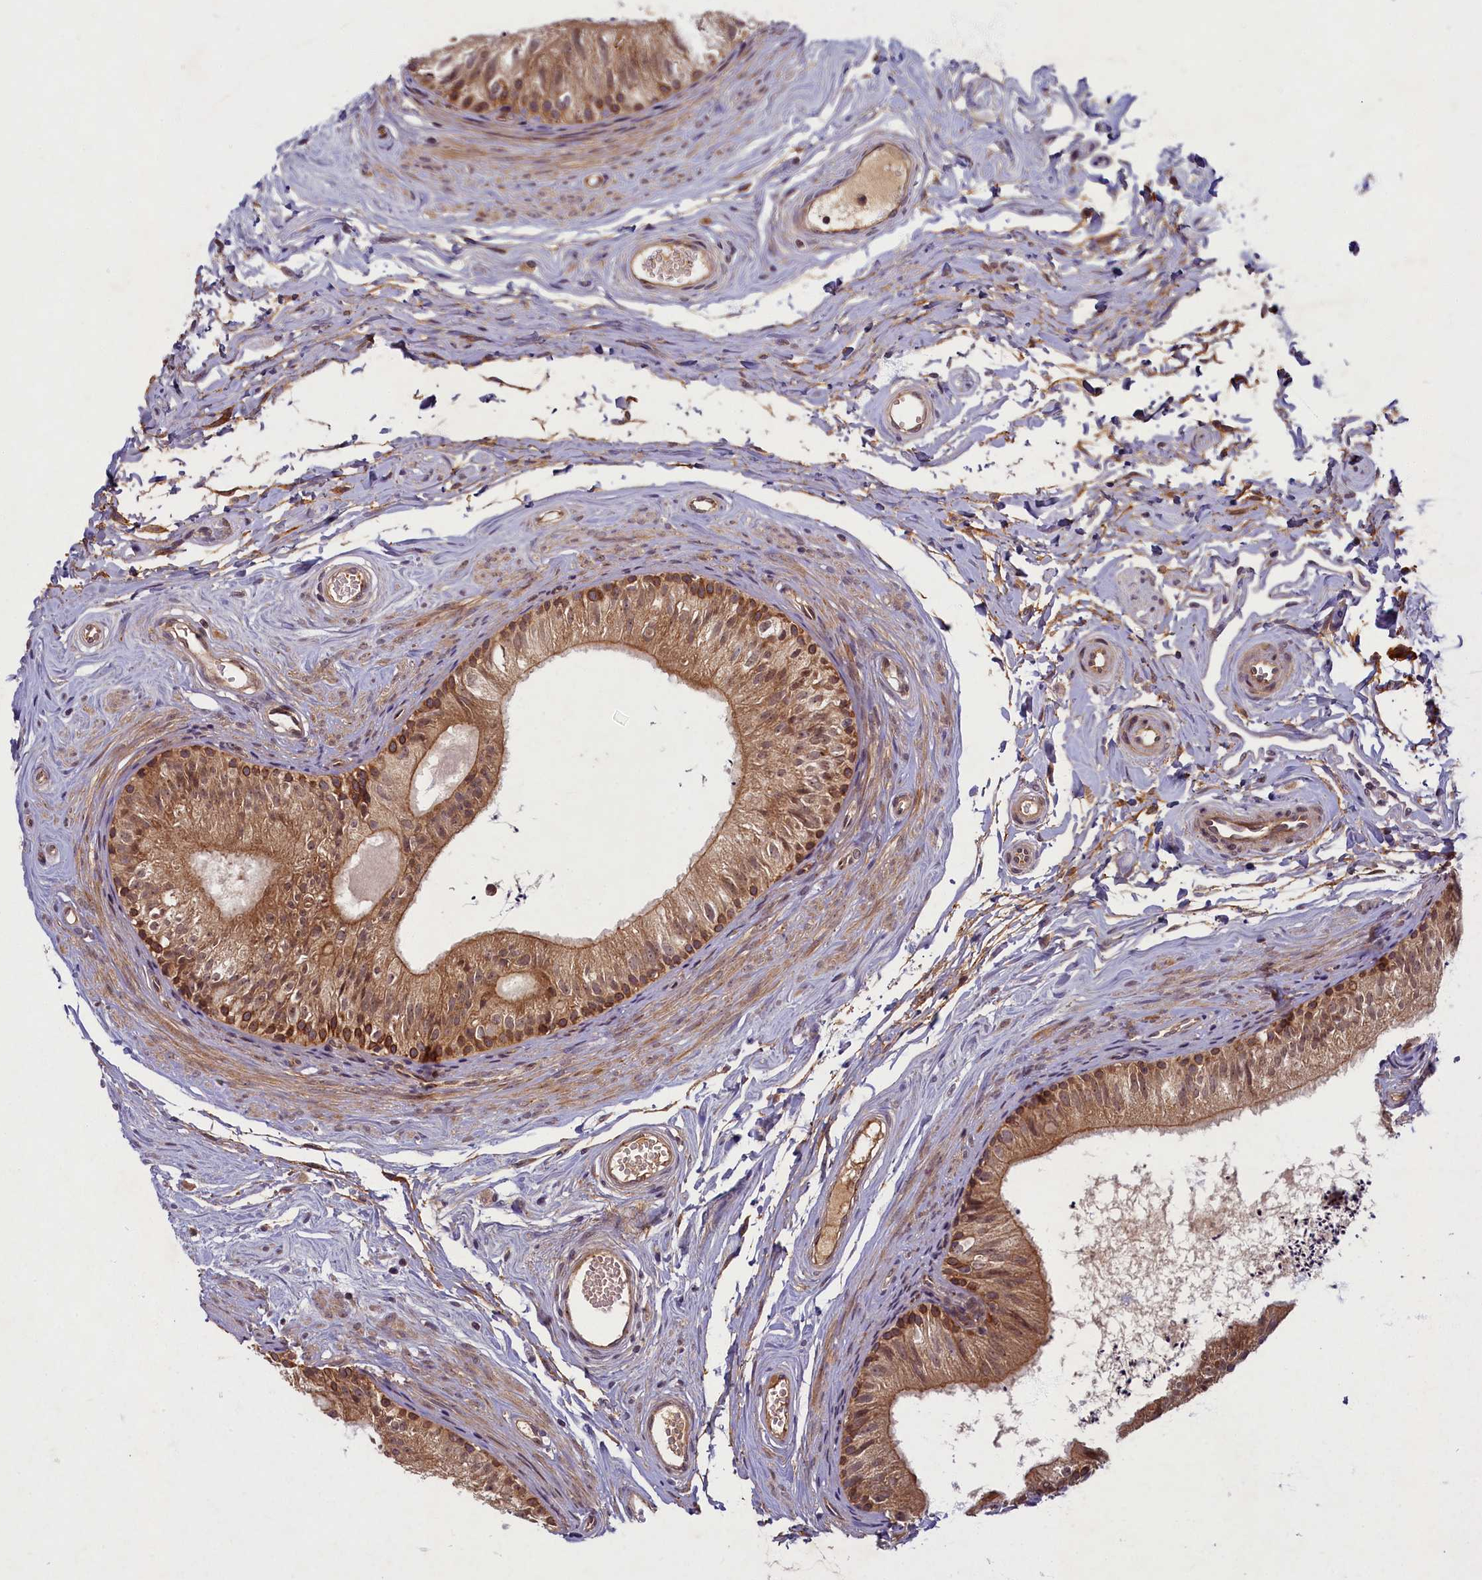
{"staining": {"intensity": "moderate", "quantity": ">75%", "location": "cytoplasmic/membranous"}, "tissue": "epididymis", "cell_type": "Glandular cells", "image_type": "normal", "snomed": [{"axis": "morphology", "description": "Normal tissue, NOS"}, {"axis": "topography", "description": "Epididymis"}], "caption": "Human epididymis stained with a brown dye demonstrates moderate cytoplasmic/membranous positive expression in about >75% of glandular cells.", "gene": "BICD1", "patient": {"sex": "male", "age": 56}}